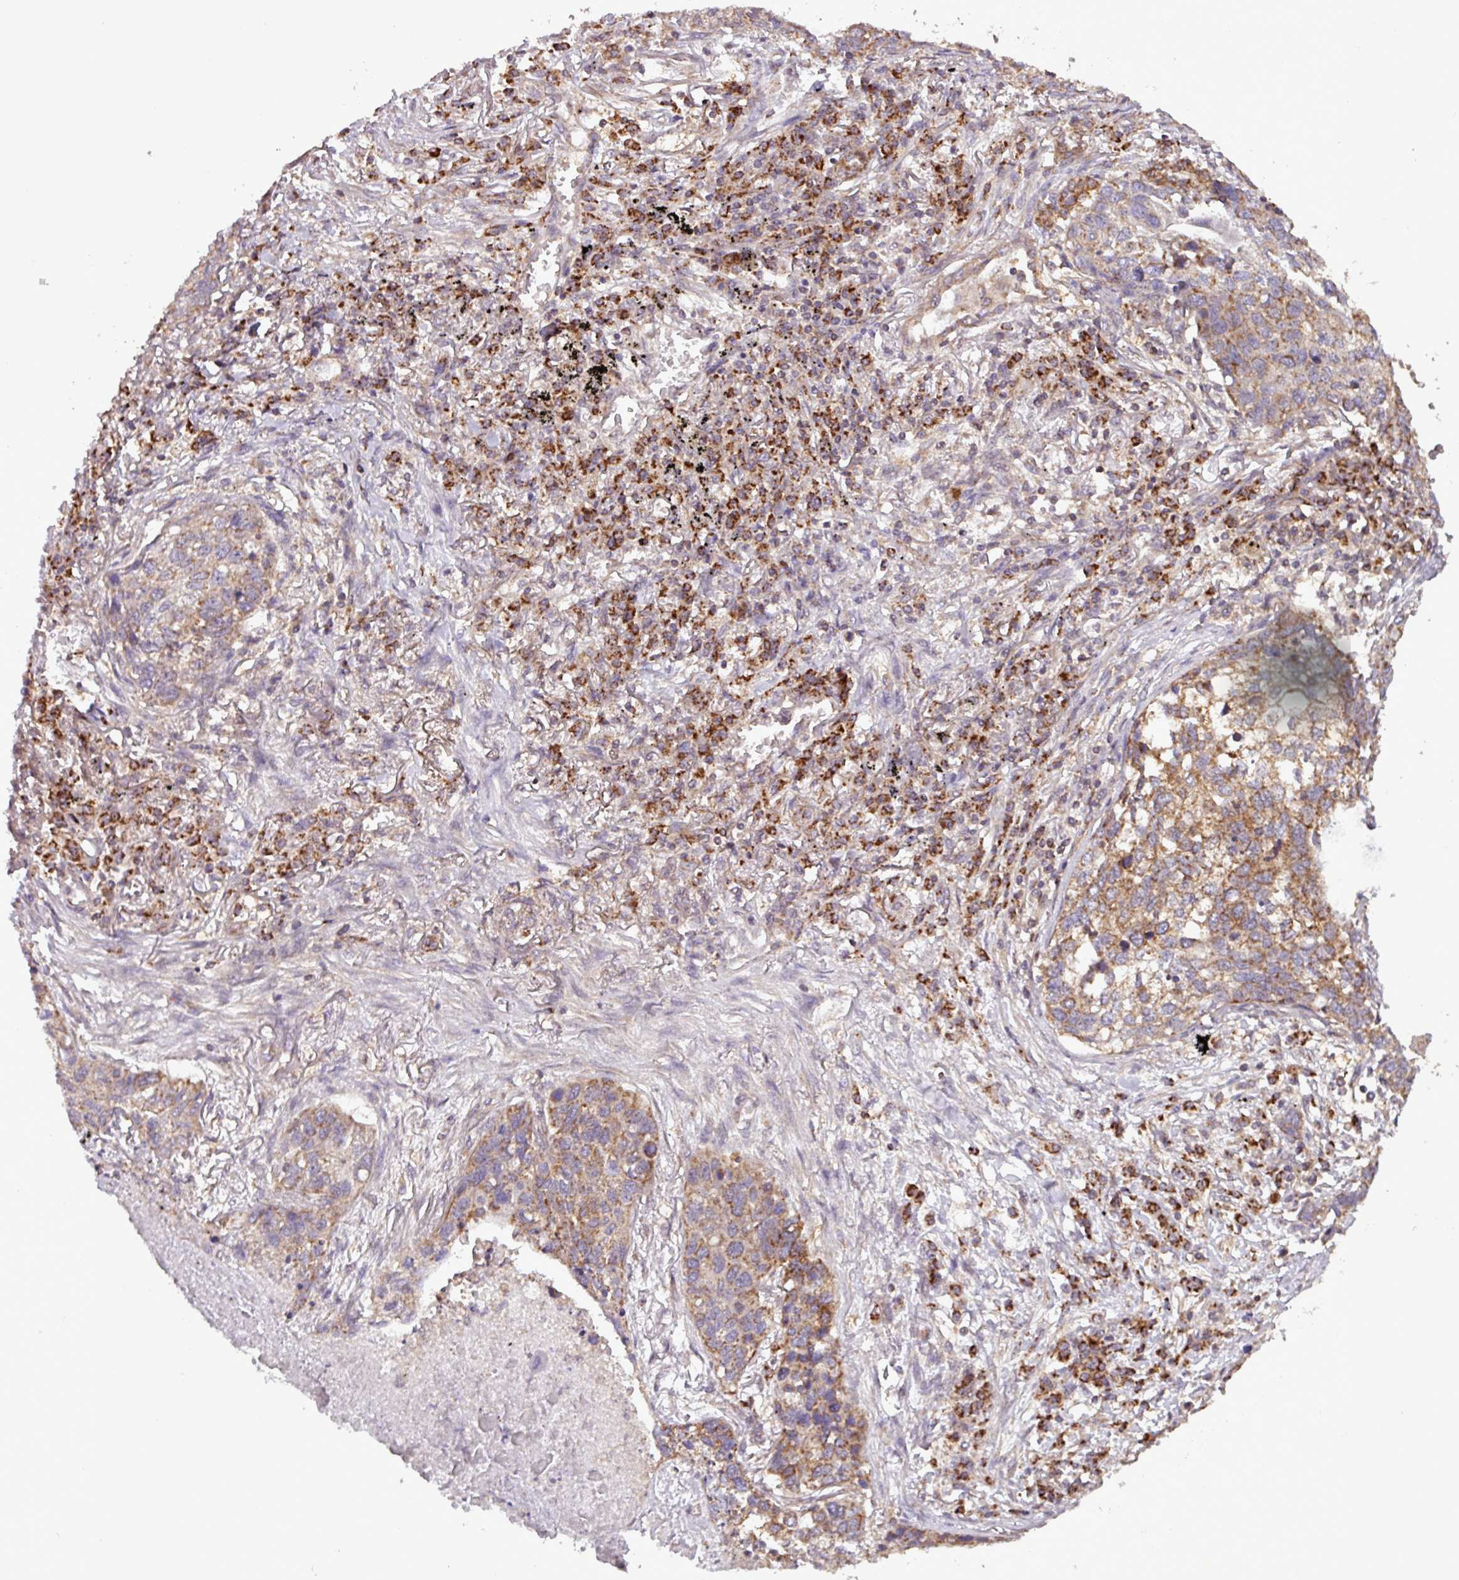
{"staining": {"intensity": "moderate", "quantity": ">75%", "location": "cytoplasmic/membranous"}, "tissue": "lung cancer", "cell_type": "Tumor cells", "image_type": "cancer", "snomed": [{"axis": "morphology", "description": "Squamous cell carcinoma, NOS"}, {"axis": "topography", "description": "Lung"}], "caption": "This histopathology image reveals IHC staining of squamous cell carcinoma (lung), with medium moderate cytoplasmic/membranous staining in about >75% of tumor cells.", "gene": "MCTP2", "patient": {"sex": "female", "age": 63}}